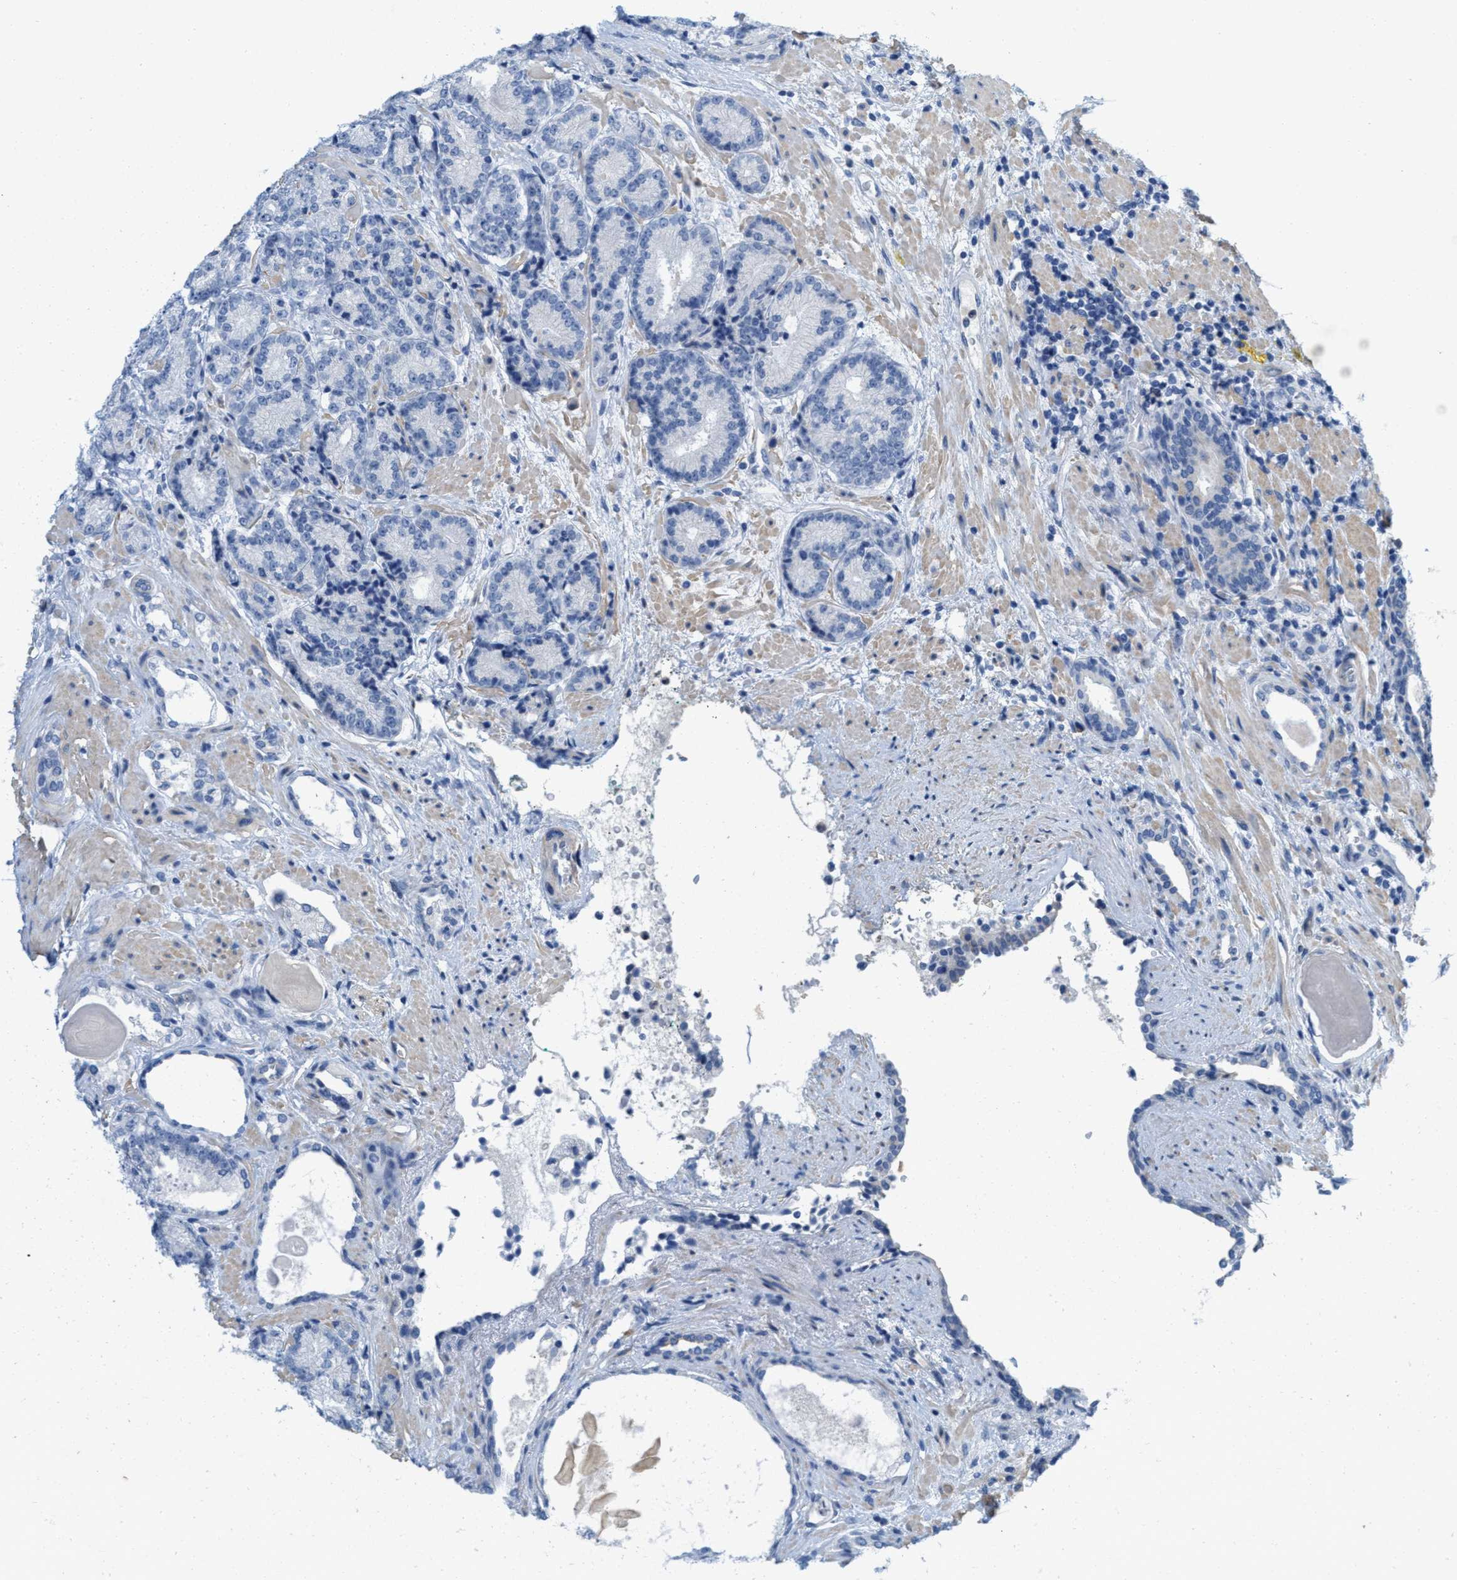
{"staining": {"intensity": "negative", "quantity": "none", "location": "none"}, "tissue": "prostate cancer", "cell_type": "Tumor cells", "image_type": "cancer", "snomed": [{"axis": "morphology", "description": "Adenocarcinoma, High grade"}, {"axis": "topography", "description": "Prostate"}], "caption": "This is an IHC photomicrograph of prostate cancer. There is no staining in tumor cells.", "gene": "CPA2", "patient": {"sex": "male", "age": 61}}